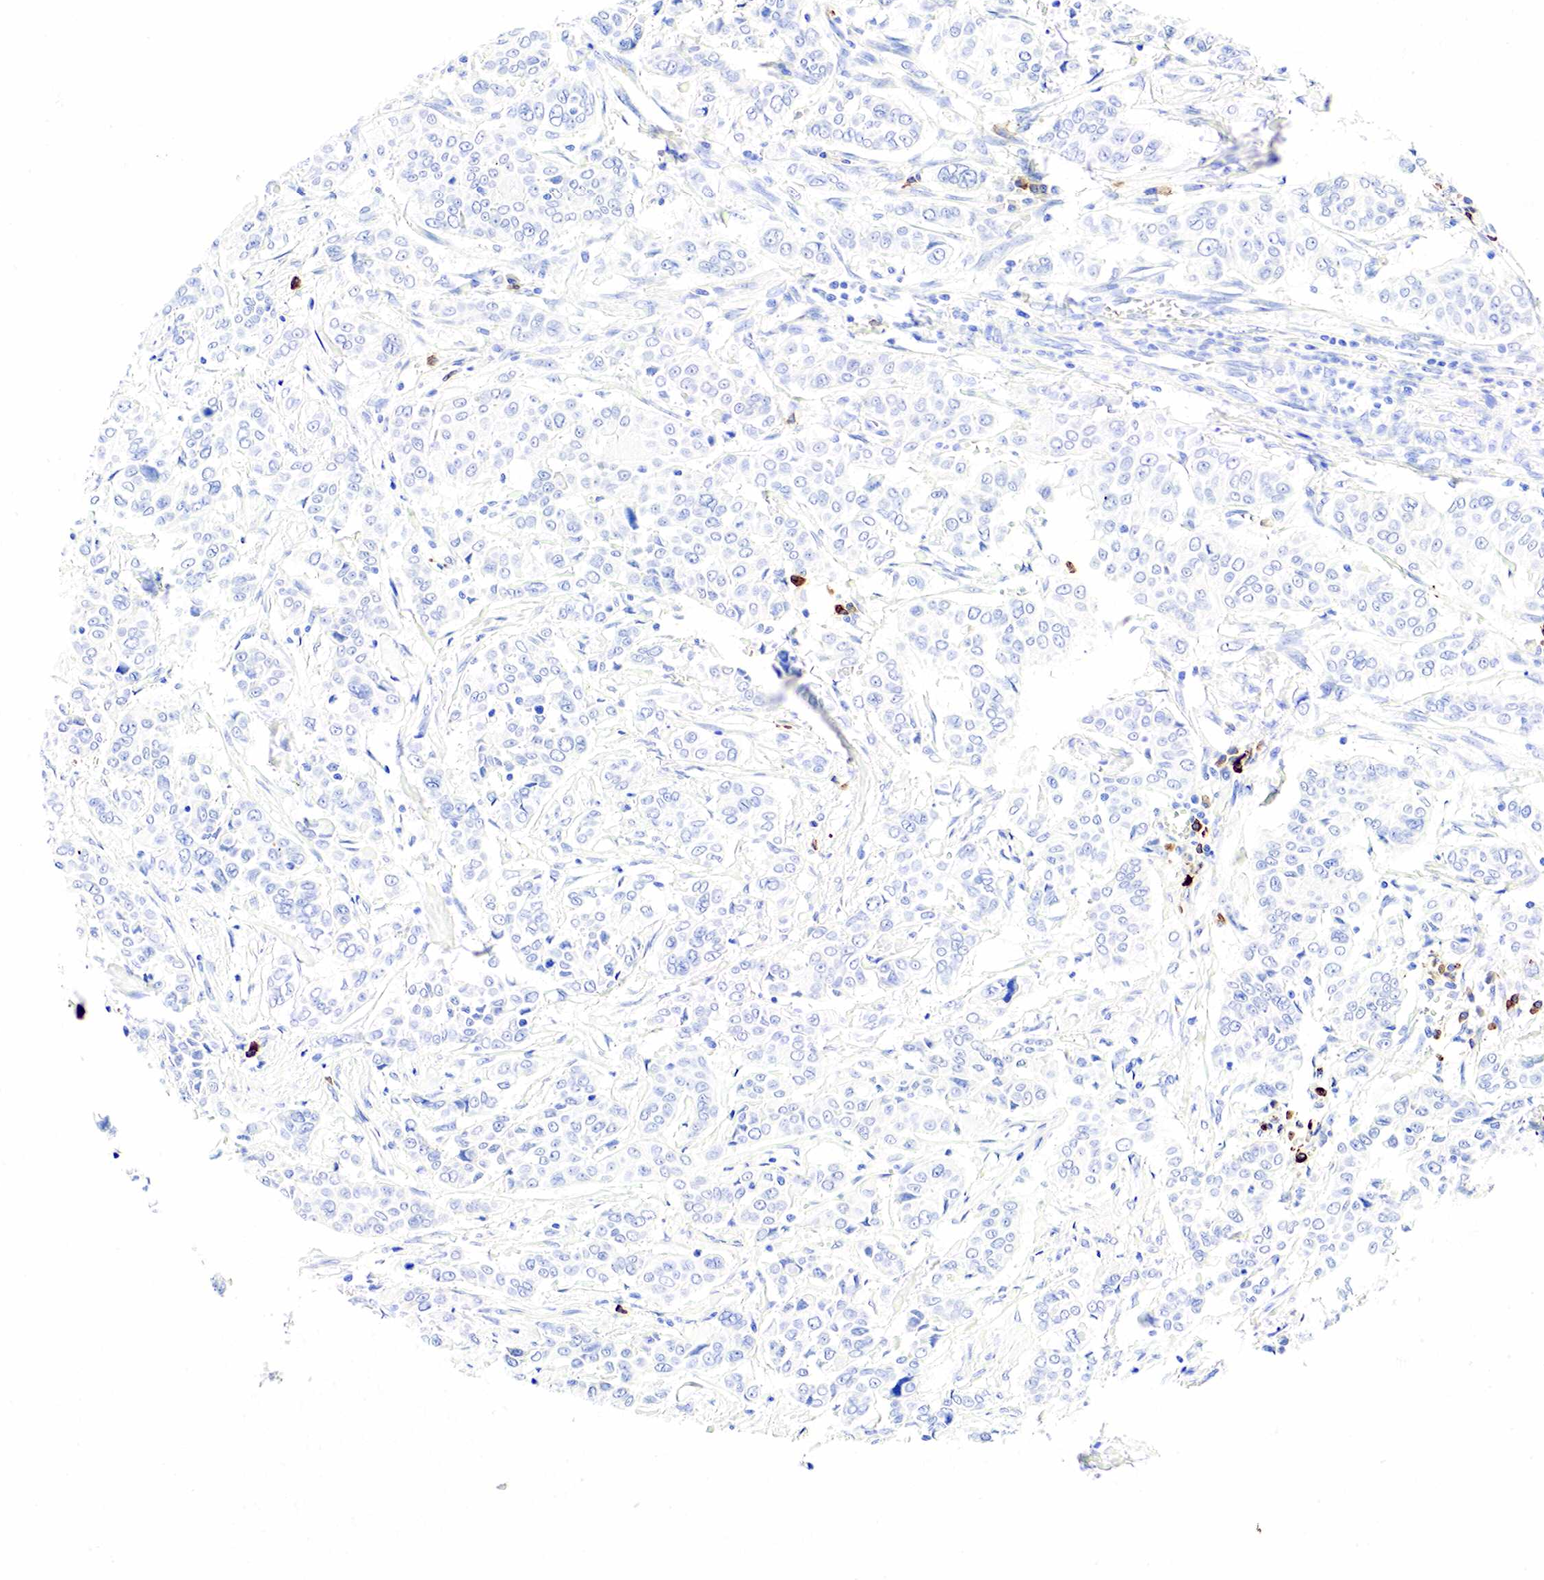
{"staining": {"intensity": "negative", "quantity": "none", "location": "none"}, "tissue": "pancreatic cancer", "cell_type": "Tumor cells", "image_type": "cancer", "snomed": [{"axis": "morphology", "description": "Adenocarcinoma, NOS"}, {"axis": "topography", "description": "Pancreas"}], "caption": "Immunohistochemical staining of human pancreatic adenocarcinoma shows no significant positivity in tumor cells.", "gene": "CD79A", "patient": {"sex": "female", "age": 52}}